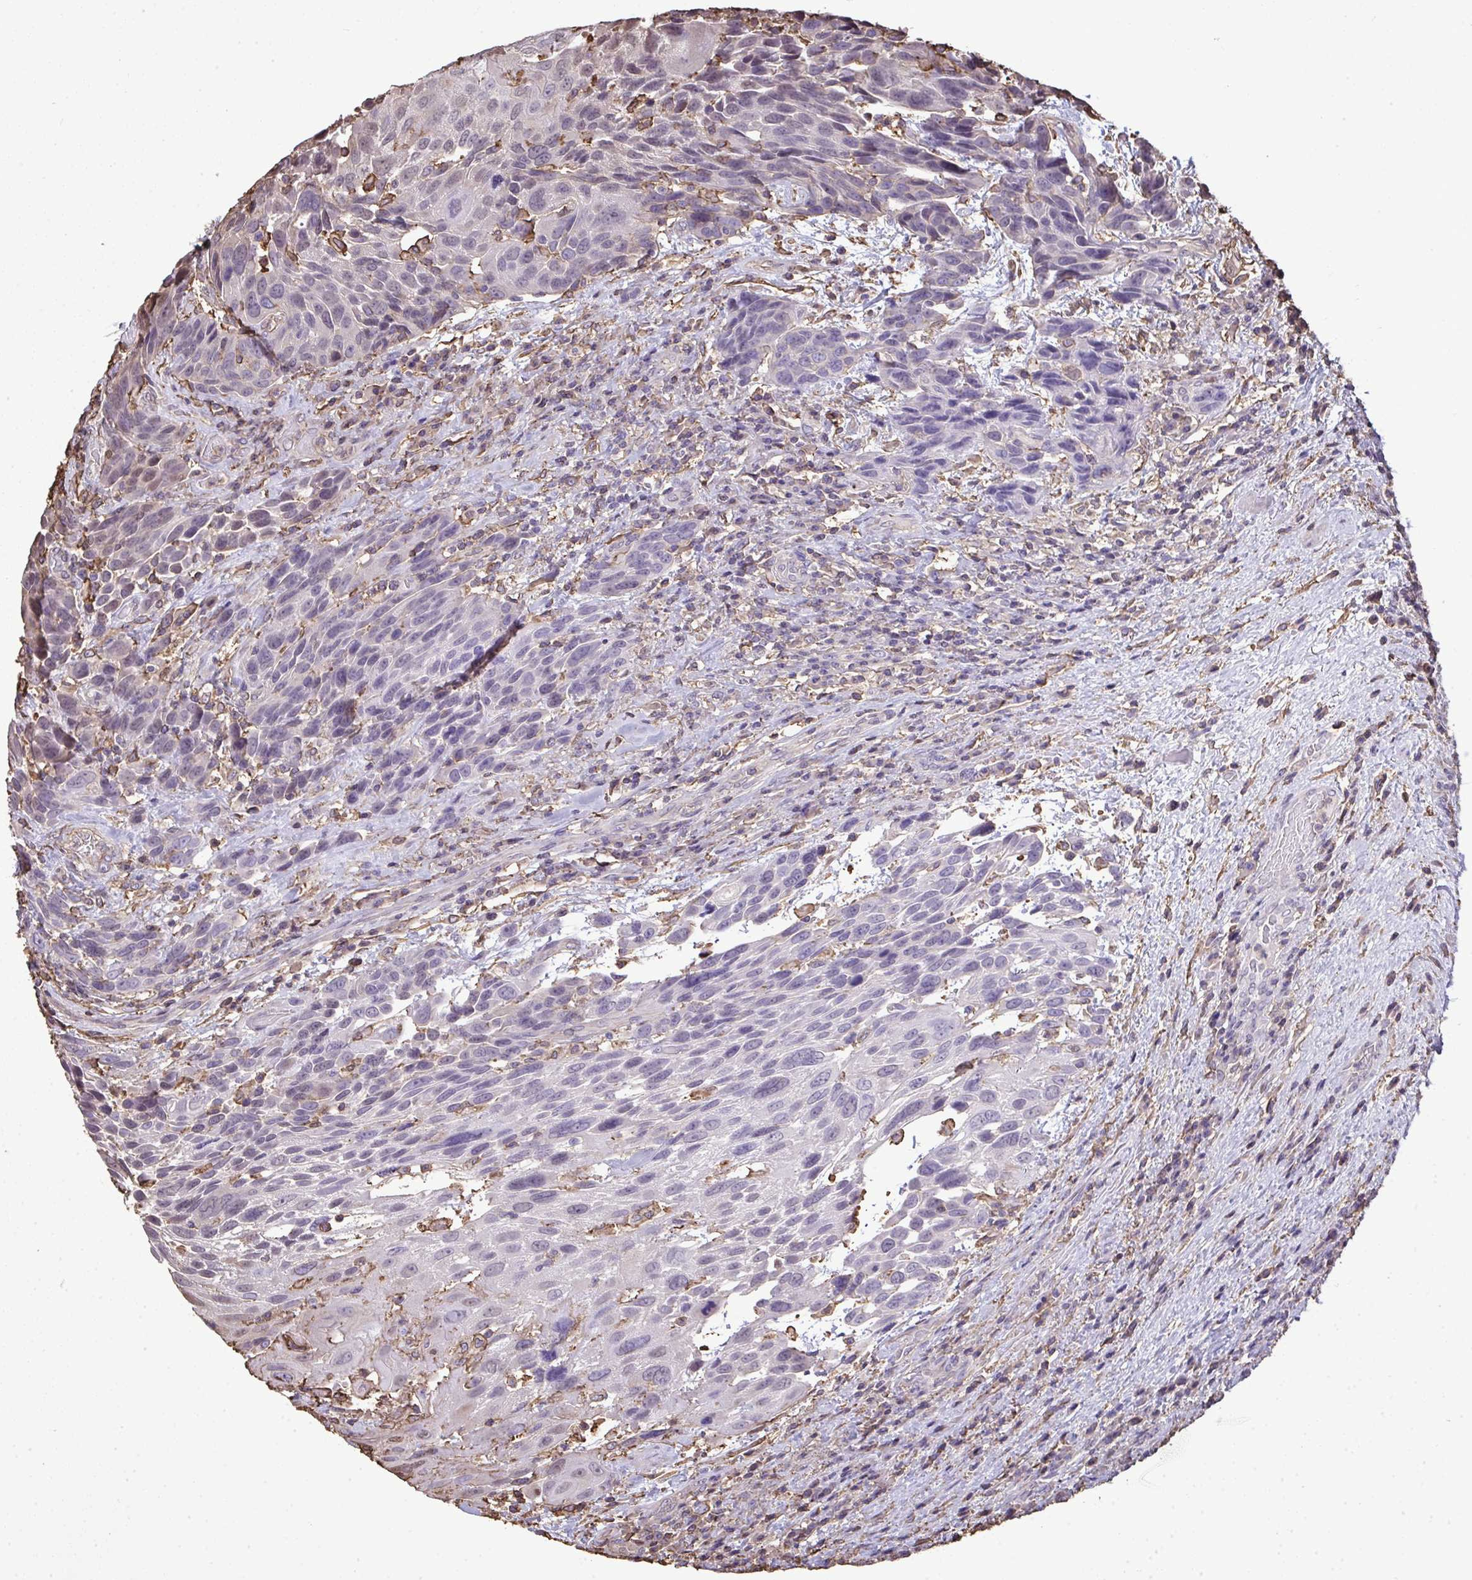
{"staining": {"intensity": "negative", "quantity": "none", "location": "none"}, "tissue": "urothelial cancer", "cell_type": "Tumor cells", "image_type": "cancer", "snomed": [{"axis": "morphology", "description": "Urothelial carcinoma, High grade"}, {"axis": "topography", "description": "Urinary bladder"}], "caption": "This is an IHC micrograph of human high-grade urothelial carcinoma. There is no expression in tumor cells.", "gene": "ANXA5", "patient": {"sex": "female", "age": 70}}